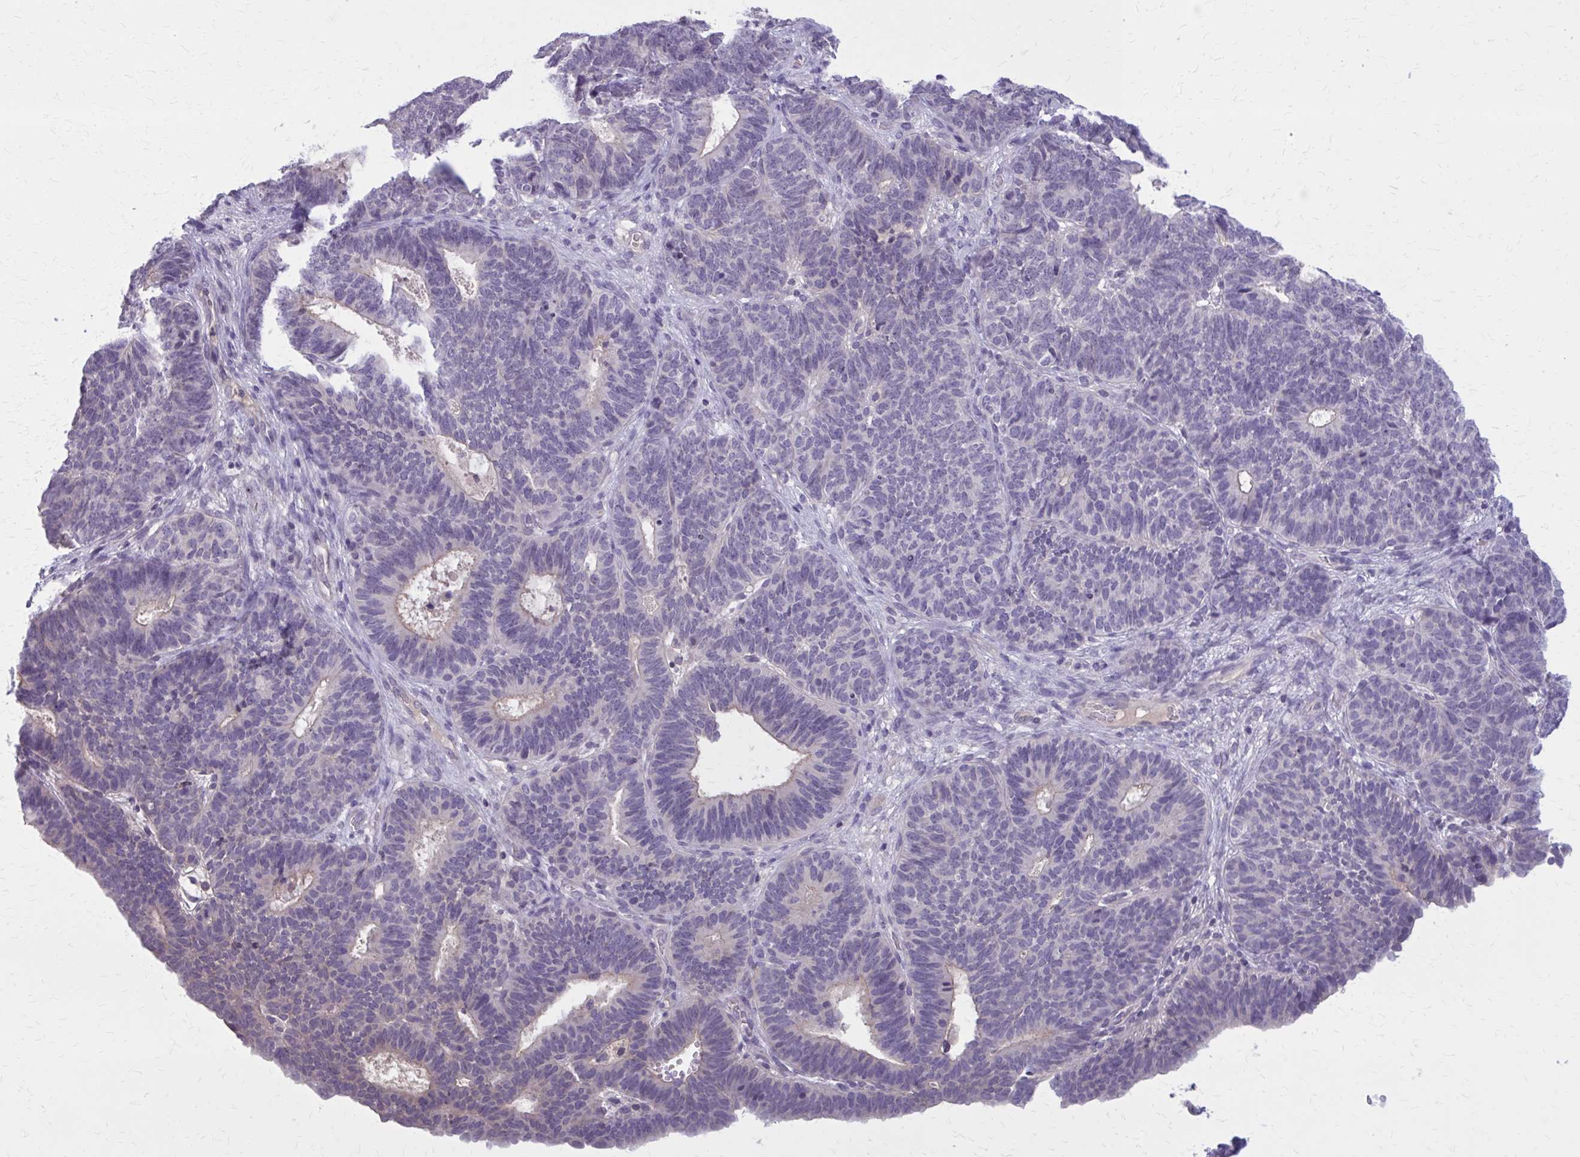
{"staining": {"intensity": "negative", "quantity": "none", "location": "none"}, "tissue": "endometrial cancer", "cell_type": "Tumor cells", "image_type": "cancer", "snomed": [{"axis": "morphology", "description": "Adenocarcinoma, NOS"}, {"axis": "topography", "description": "Endometrium"}], "caption": "The immunohistochemistry (IHC) histopathology image has no significant staining in tumor cells of endometrial cancer (adenocarcinoma) tissue.", "gene": "OR4A47", "patient": {"sex": "female", "age": 70}}